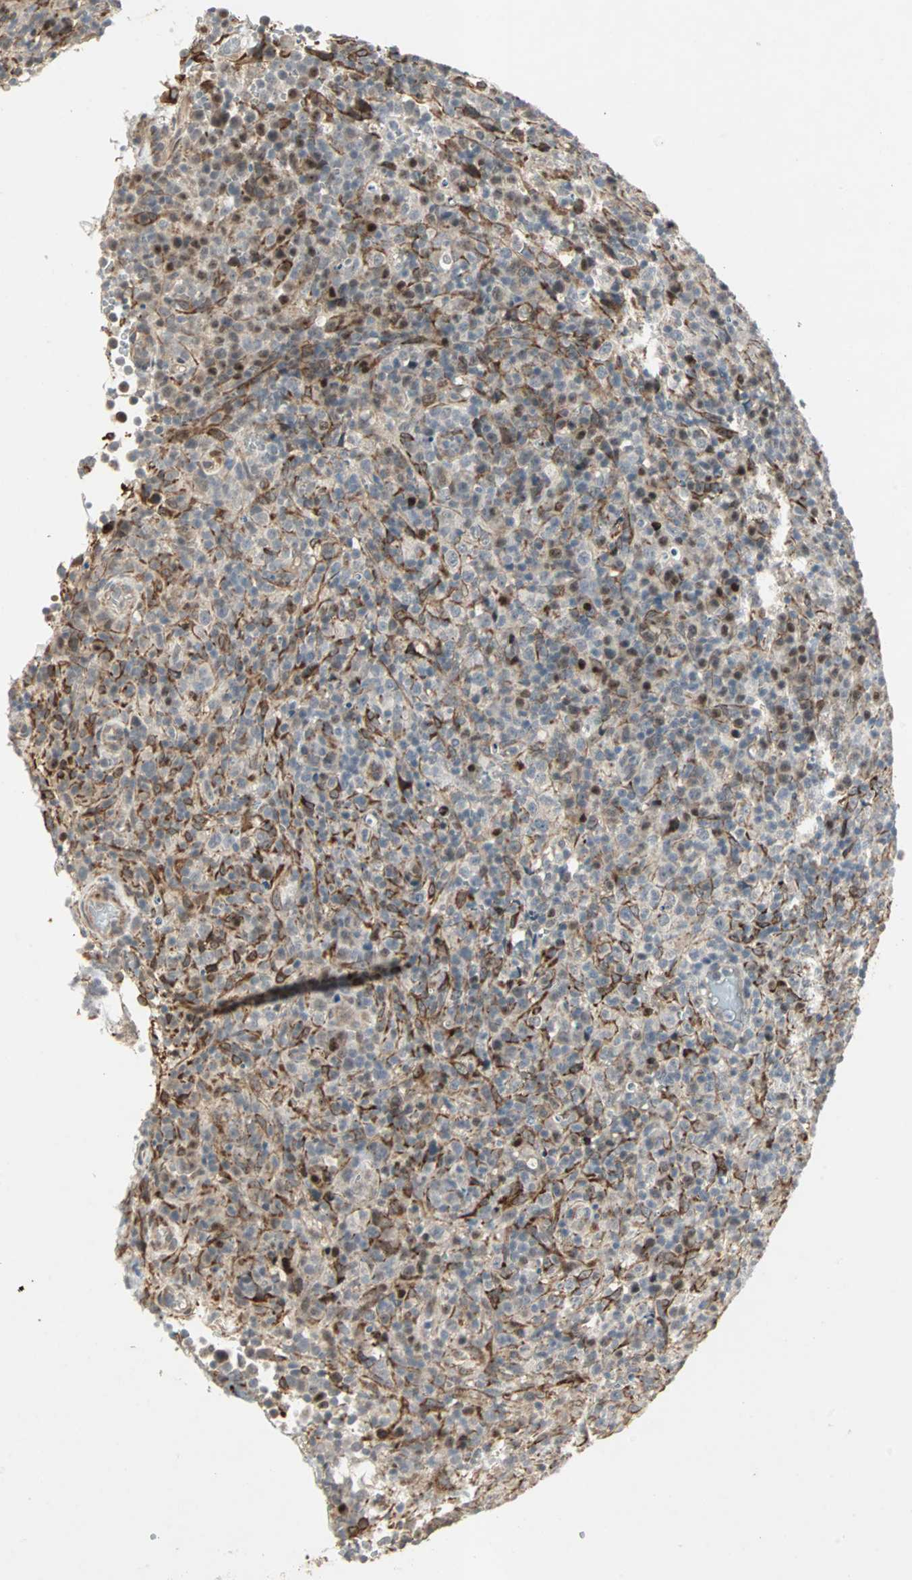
{"staining": {"intensity": "weak", "quantity": "<25%", "location": "cytoplasmic/membranous"}, "tissue": "lymphoma", "cell_type": "Tumor cells", "image_type": "cancer", "snomed": [{"axis": "morphology", "description": "Malignant lymphoma, non-Hodgkin's type, High grade"}, {"axis": "topography", "description": "Lymph node"}], "caption": "This is an immunohistochemistry histopathology image of lymphoma. There is no positivity in tumor cells.", "gene": "TRPV4", "patient": {"sex": "female", "age": 76}}